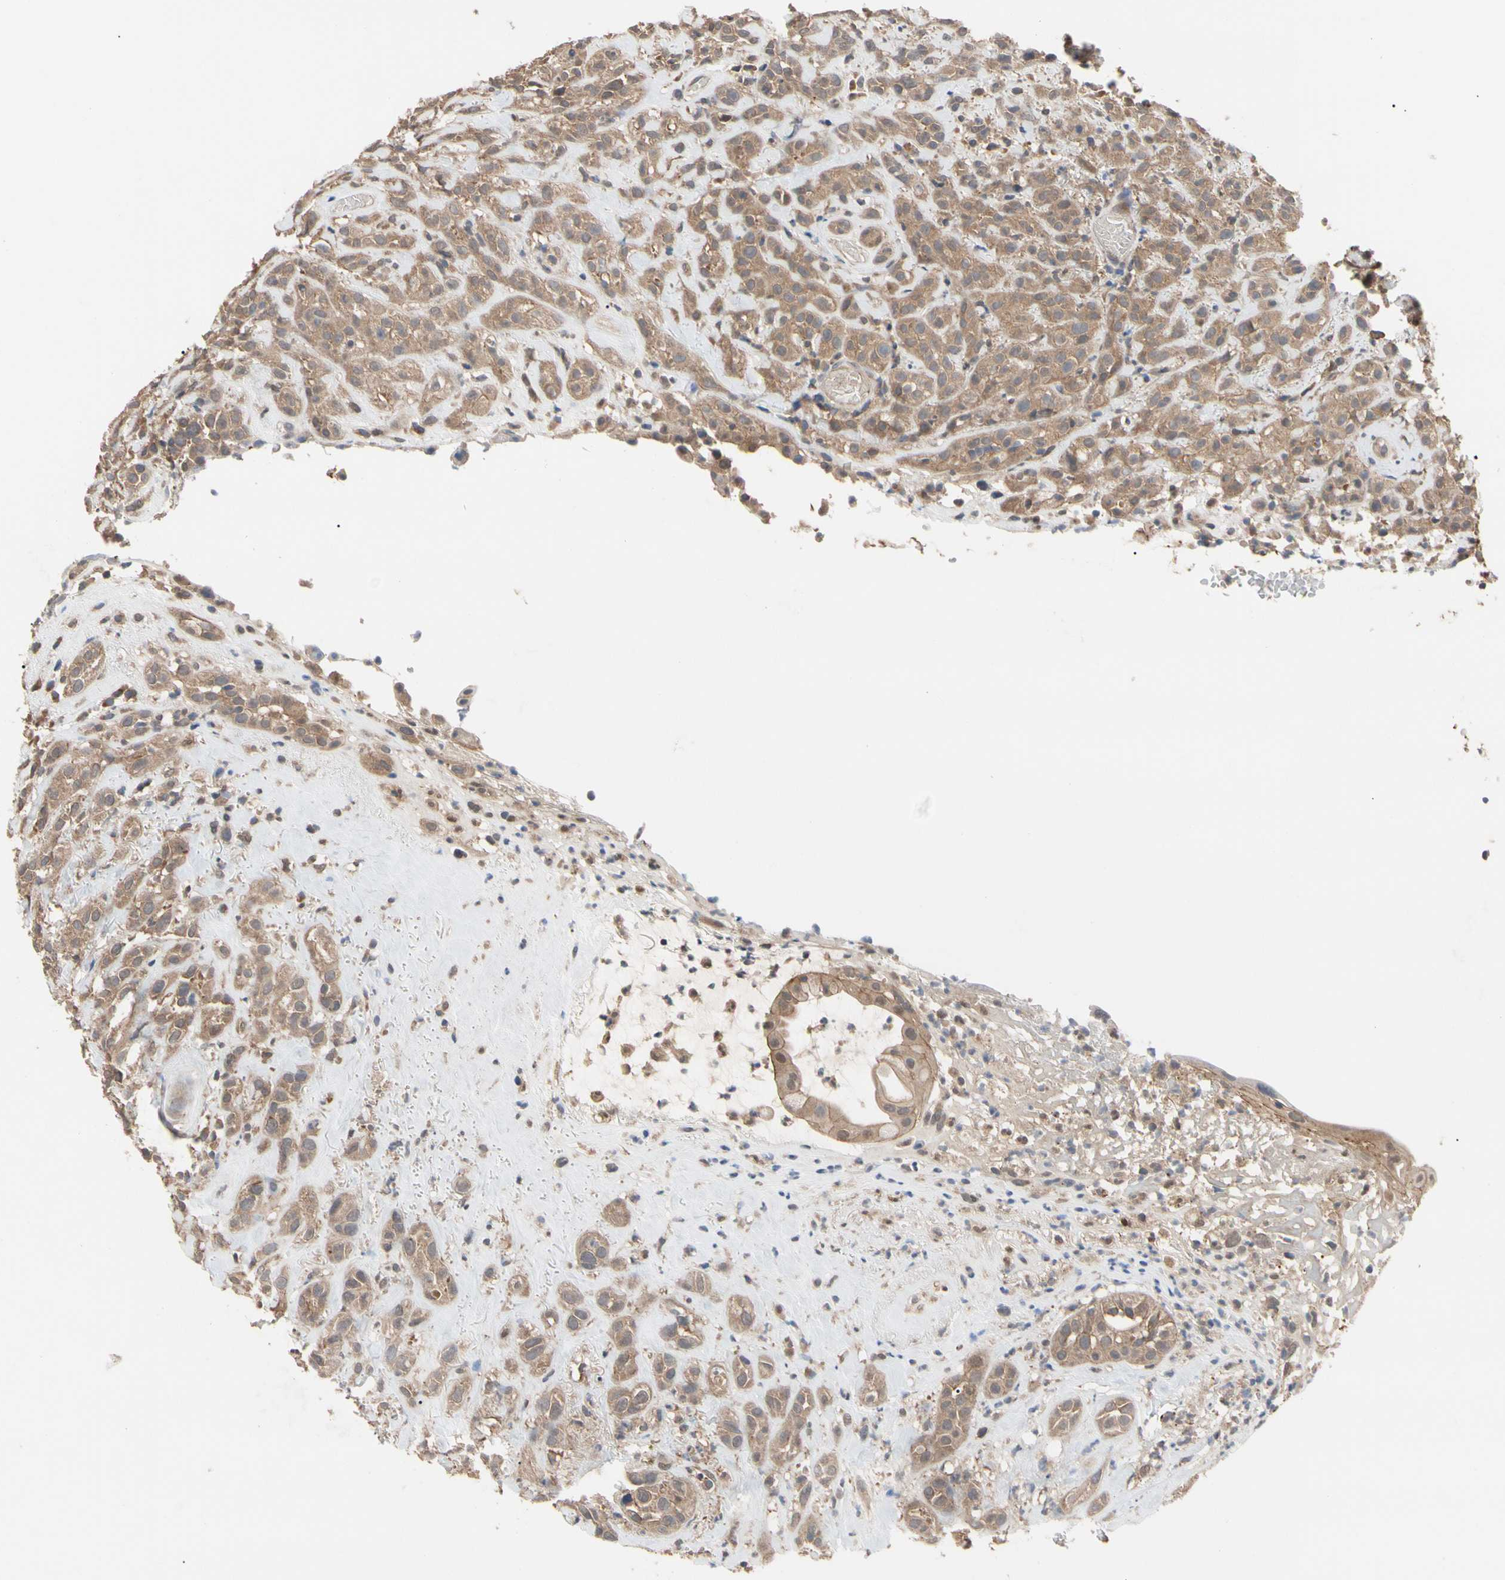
{"staining": {"intensity": "moderate", "quantity": ">75%", "location": "cytoplasmic/membranous"}, "tissue": "head and neck cancer", "cell_type": "Tumor cells", "image_type": "cancer", "snomed": [{"axis": "morphology", "description": "Squamous cell carcinoma, NOS"}, {"axis": "topography", "description": "Head-Neck"}], "caption": "Immunohistochemistry (IHC) image of neoplastic tissue: squamous cell carcinoma (head and neck) stained using immunohistochemistry demonstrates medium levels of moderate protein expression localized specifically in the cytoplasmic/membranous of tumor cells, appearing as a cytoplasmic/membranous brown color.", "gene": "DPP8", "patient": {"sex": "male", "age": 62}}